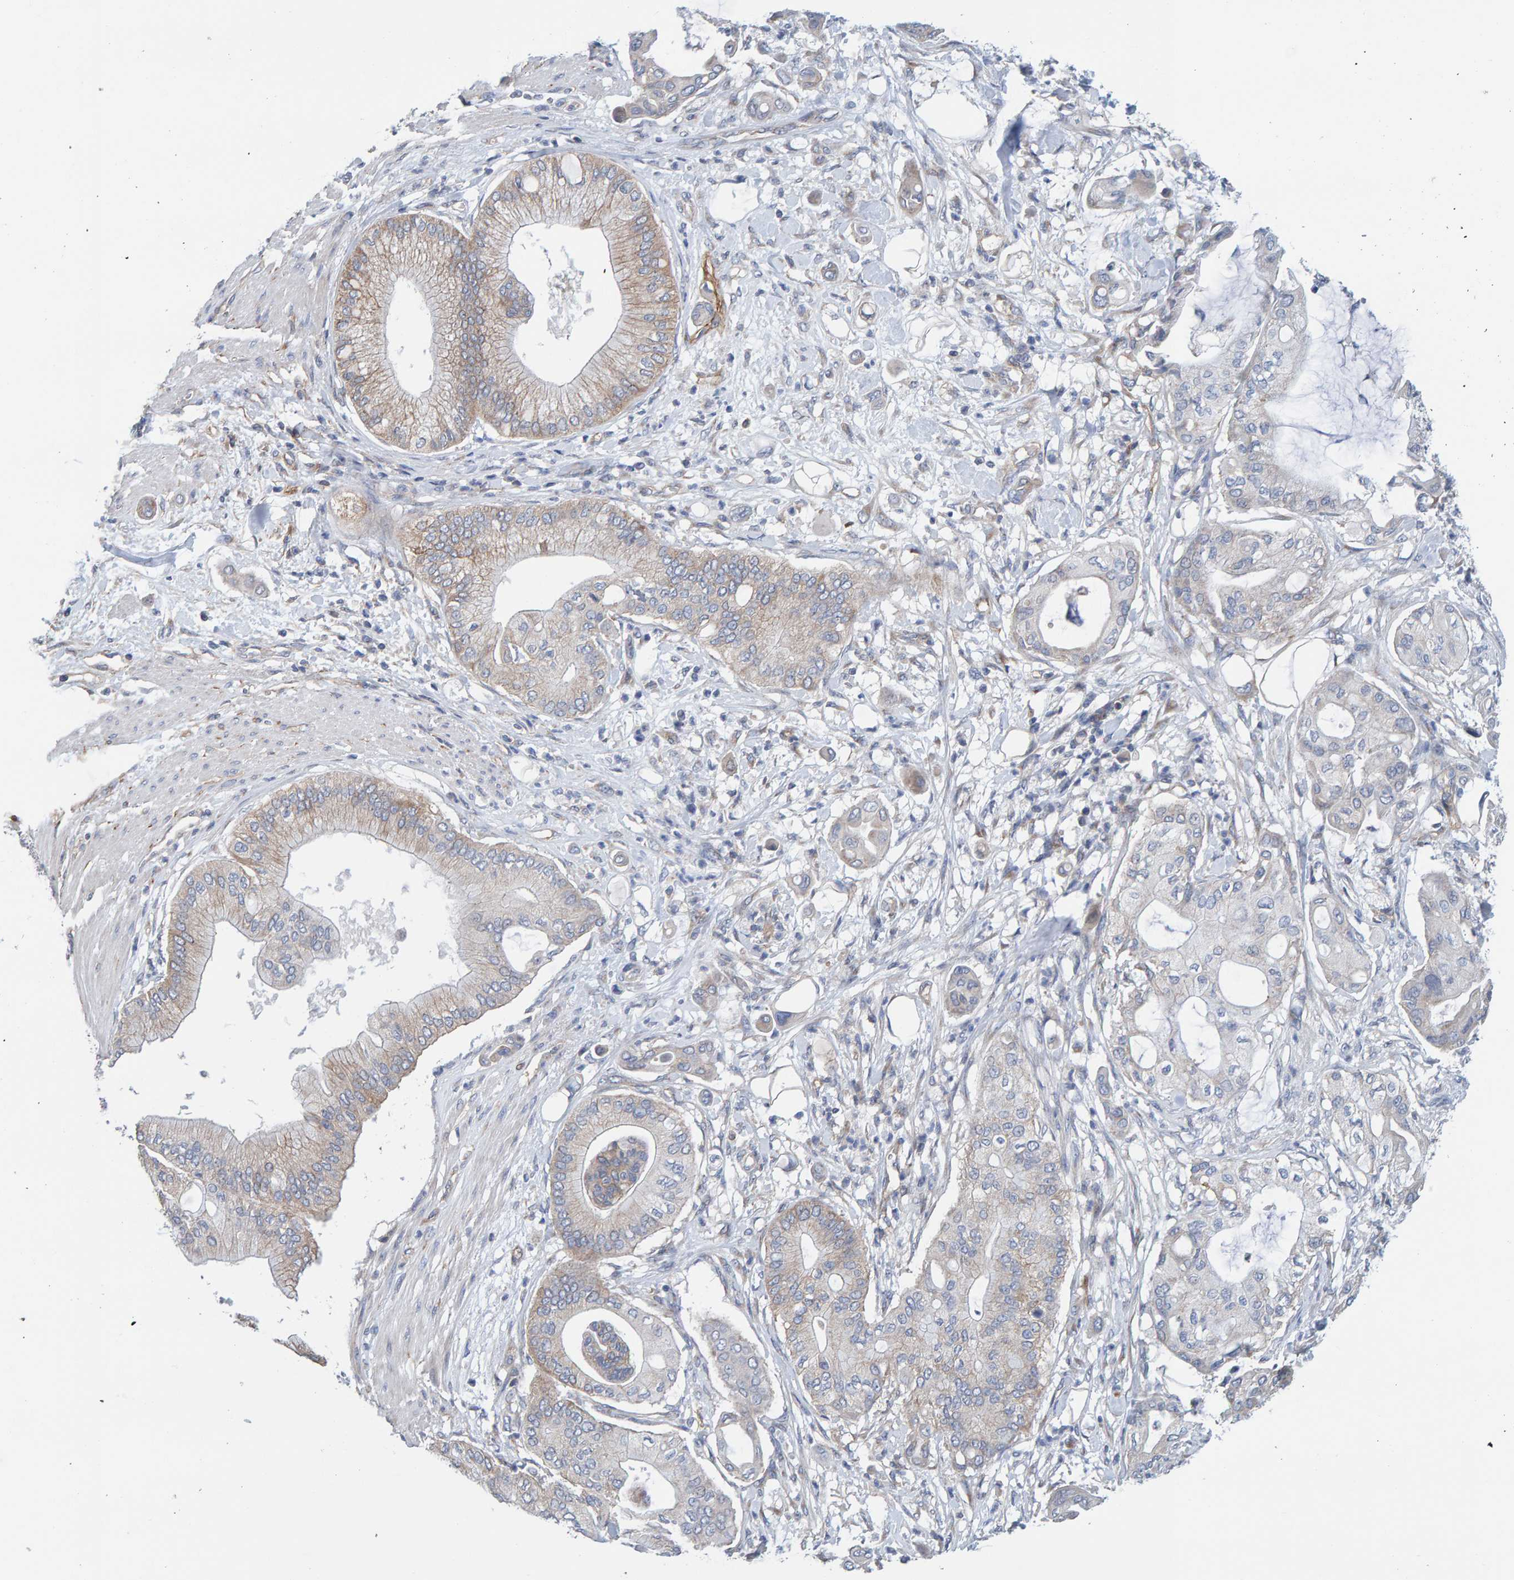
{"staining": {"intensity": "weak", "quantity": "25%-75%", "location": "cytoplasmic/membranous"}, "tissue": "pancreatic cancer", "cell_type": "Tumor cells", "image_type": "cancer", "snomed": [{"axis": "morphology", "description": "Adenocarcinoma, NOS"}, {"axis": "morphology", "description": "Adenocarcinoma, metastatic, NOS"}, {"axis": "topography", "description": "Lymph node"}, {"axis": "topography", "description": "Pancreas"}, {"axis": "topography", "description": "Duodenum"}], "caption": "Tumor cells exhibit low levels of weak cytoplasmic/membranous staining in about 25%-75% of cells in human pancreatic cancer (metastatic adenocarcinoma). (DAB (3,3'-diaminobenzidine) = brown stain, brightfield microscopy at high magnification).", "gene": "RGP1", "patient": {"sex": "female", "age": 64}}